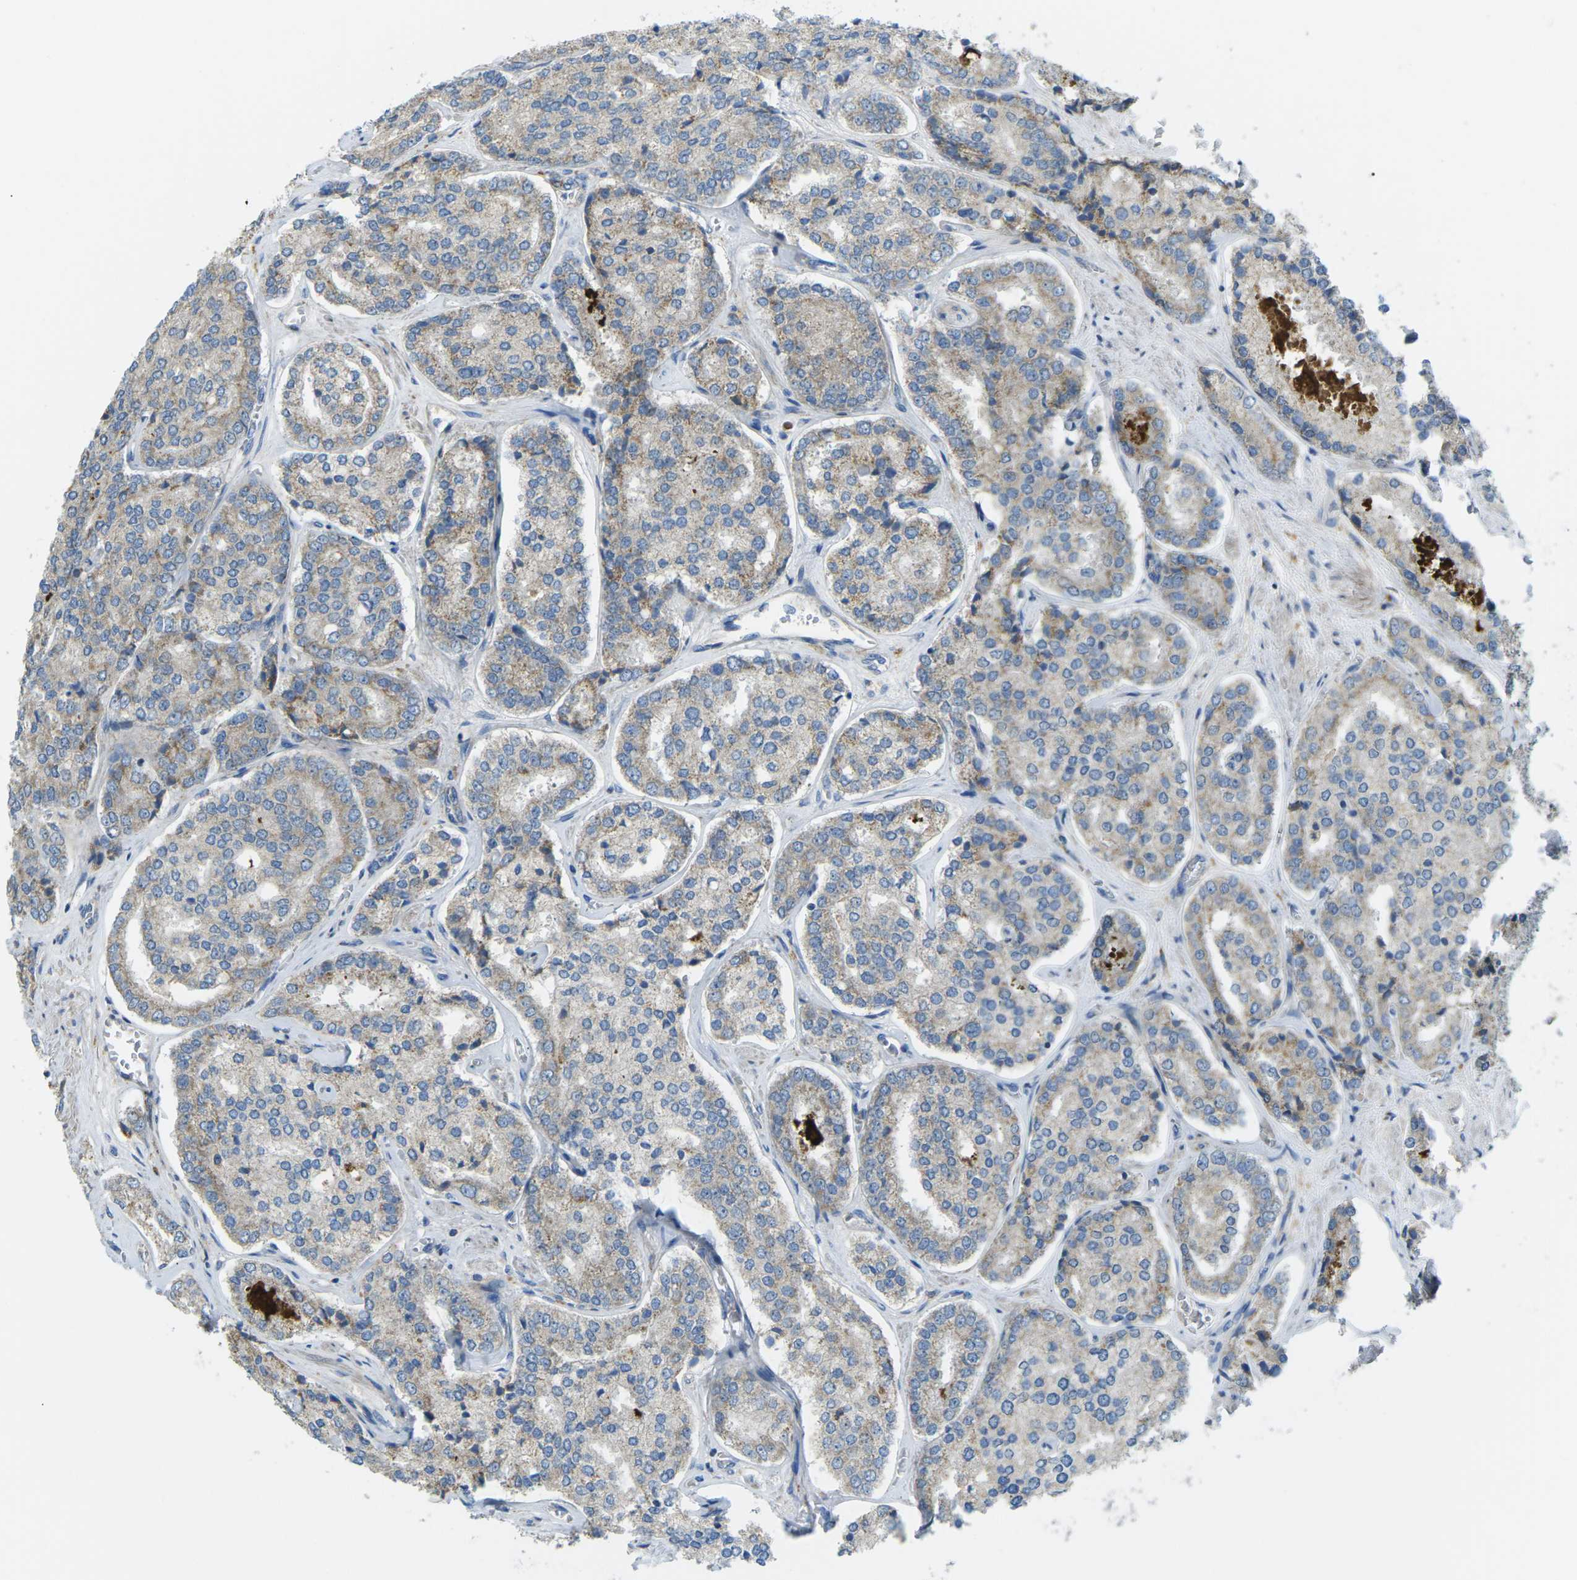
{"staining": {"intensity": "weak", "quantity": ">75%", "location": "cytoplasmic/membranous"}, "tissue": "prostate cancer", "cell_type": "Tumor cells", "image_type": "cancer", "snomed": [{"axis": "morphology", "description": "Adenocarcinoma, High grade"}, {"axis": "topography", "description": "Prostate"}], "caption": "This micrograph shows prostate cancer (adenocarcinoma (high-grade)) stained with immunohistochemistry to label a protein in brown. The cytoplasmic/membranous of tumor cells show weak positivity for the protein. Nuclei are counter-stained blue.", "gene": "MYLK4", "patient": {"sex": "male", "age": 65}}